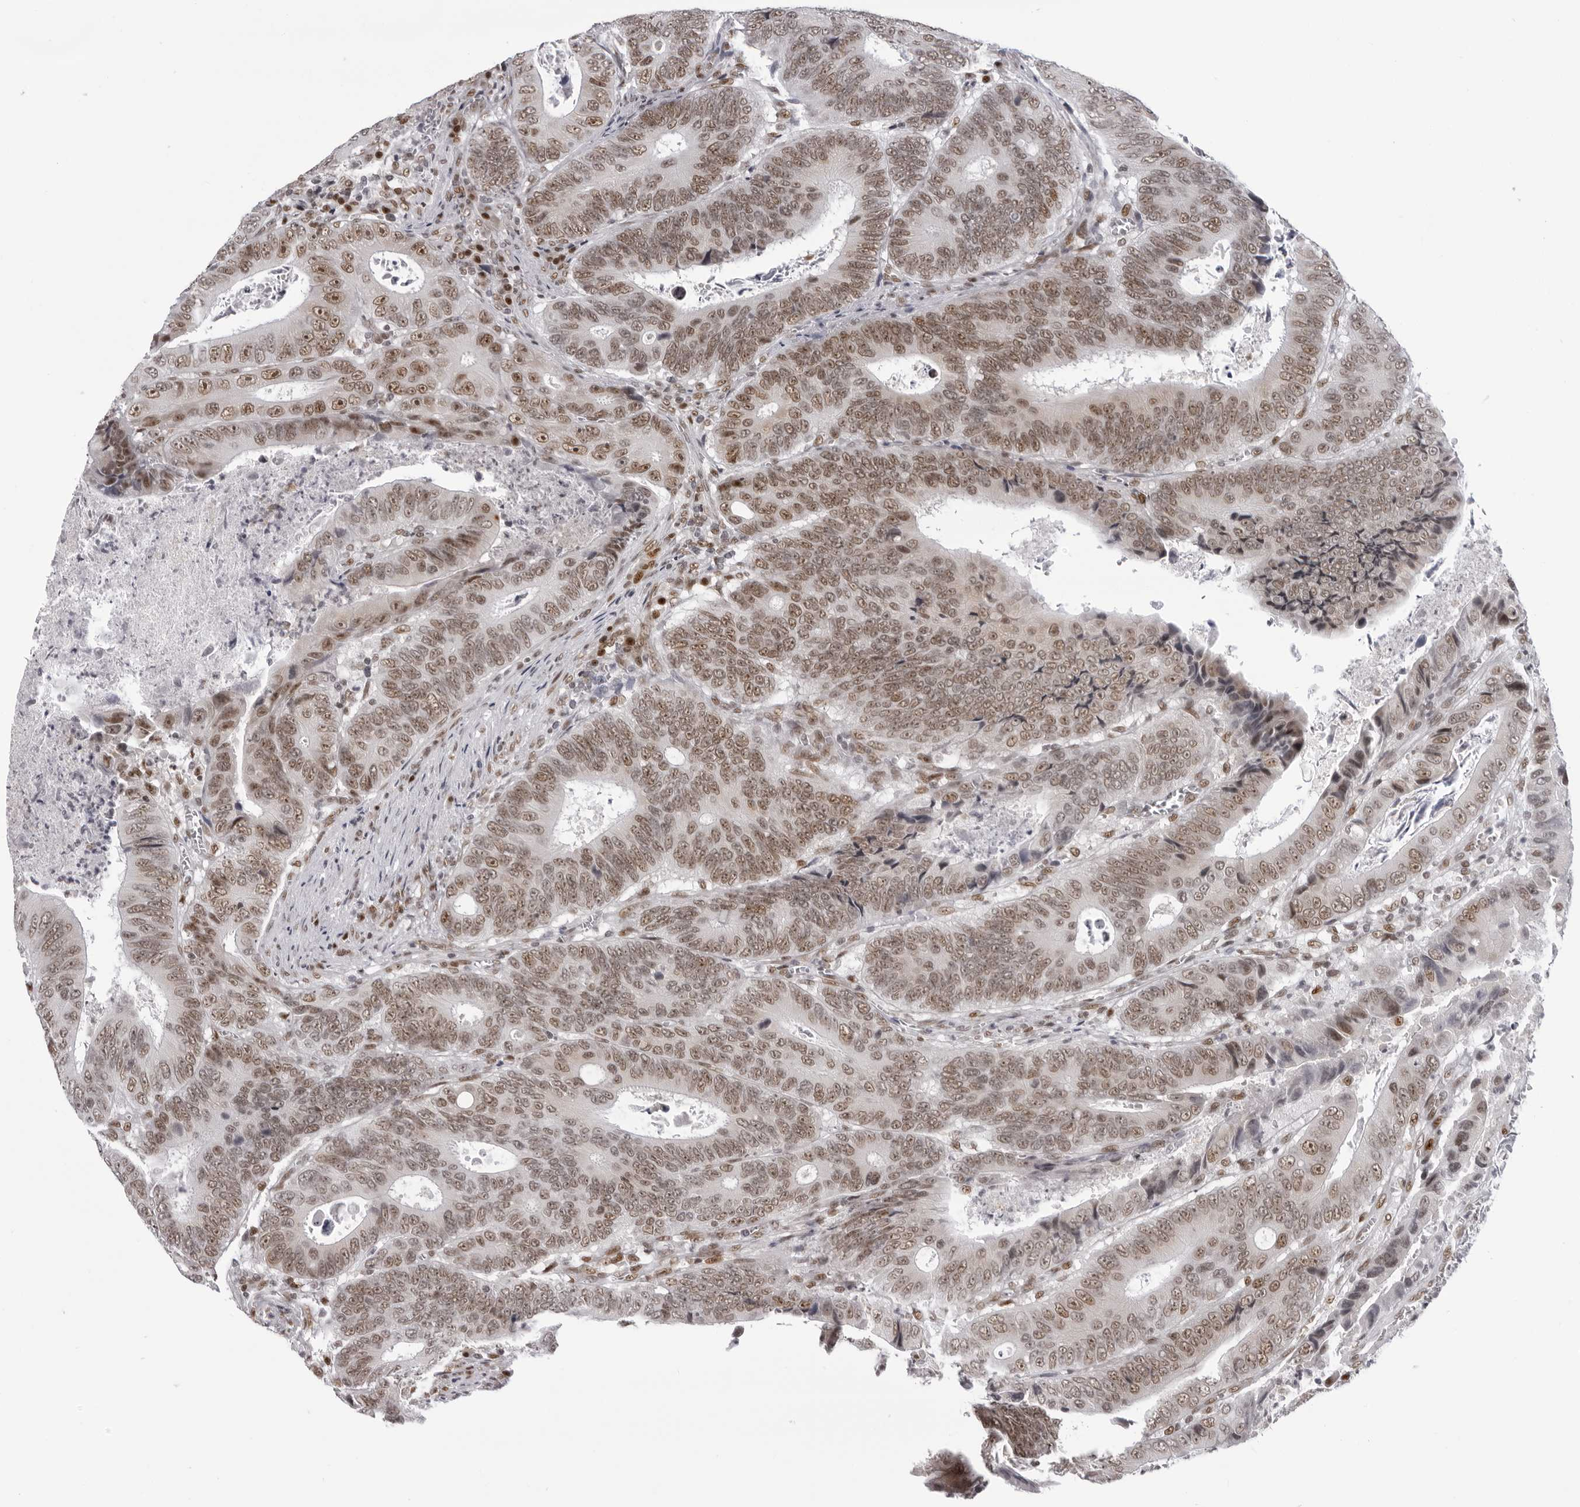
{"staining": {"intensity": "moderate", "quantity": ">75%", "location": "nuclear"}, "tissue": "colorectal cancer", "cell_type": "Tumor cells", "image_type": "cancer", "snomed": [{"axis": "morphology", "description": "Adenocarcinoma, NOS"}, {"axis": "topography", "description": "Colon"}], "caption": "Protein staining of colorectal cancer (adenocarcinoma) tissue displays moderate nuclear staining in approximately >75% of tumor cells.", "gene": "HEXIM2", "patient": {"sex": "male", "age": 72}}